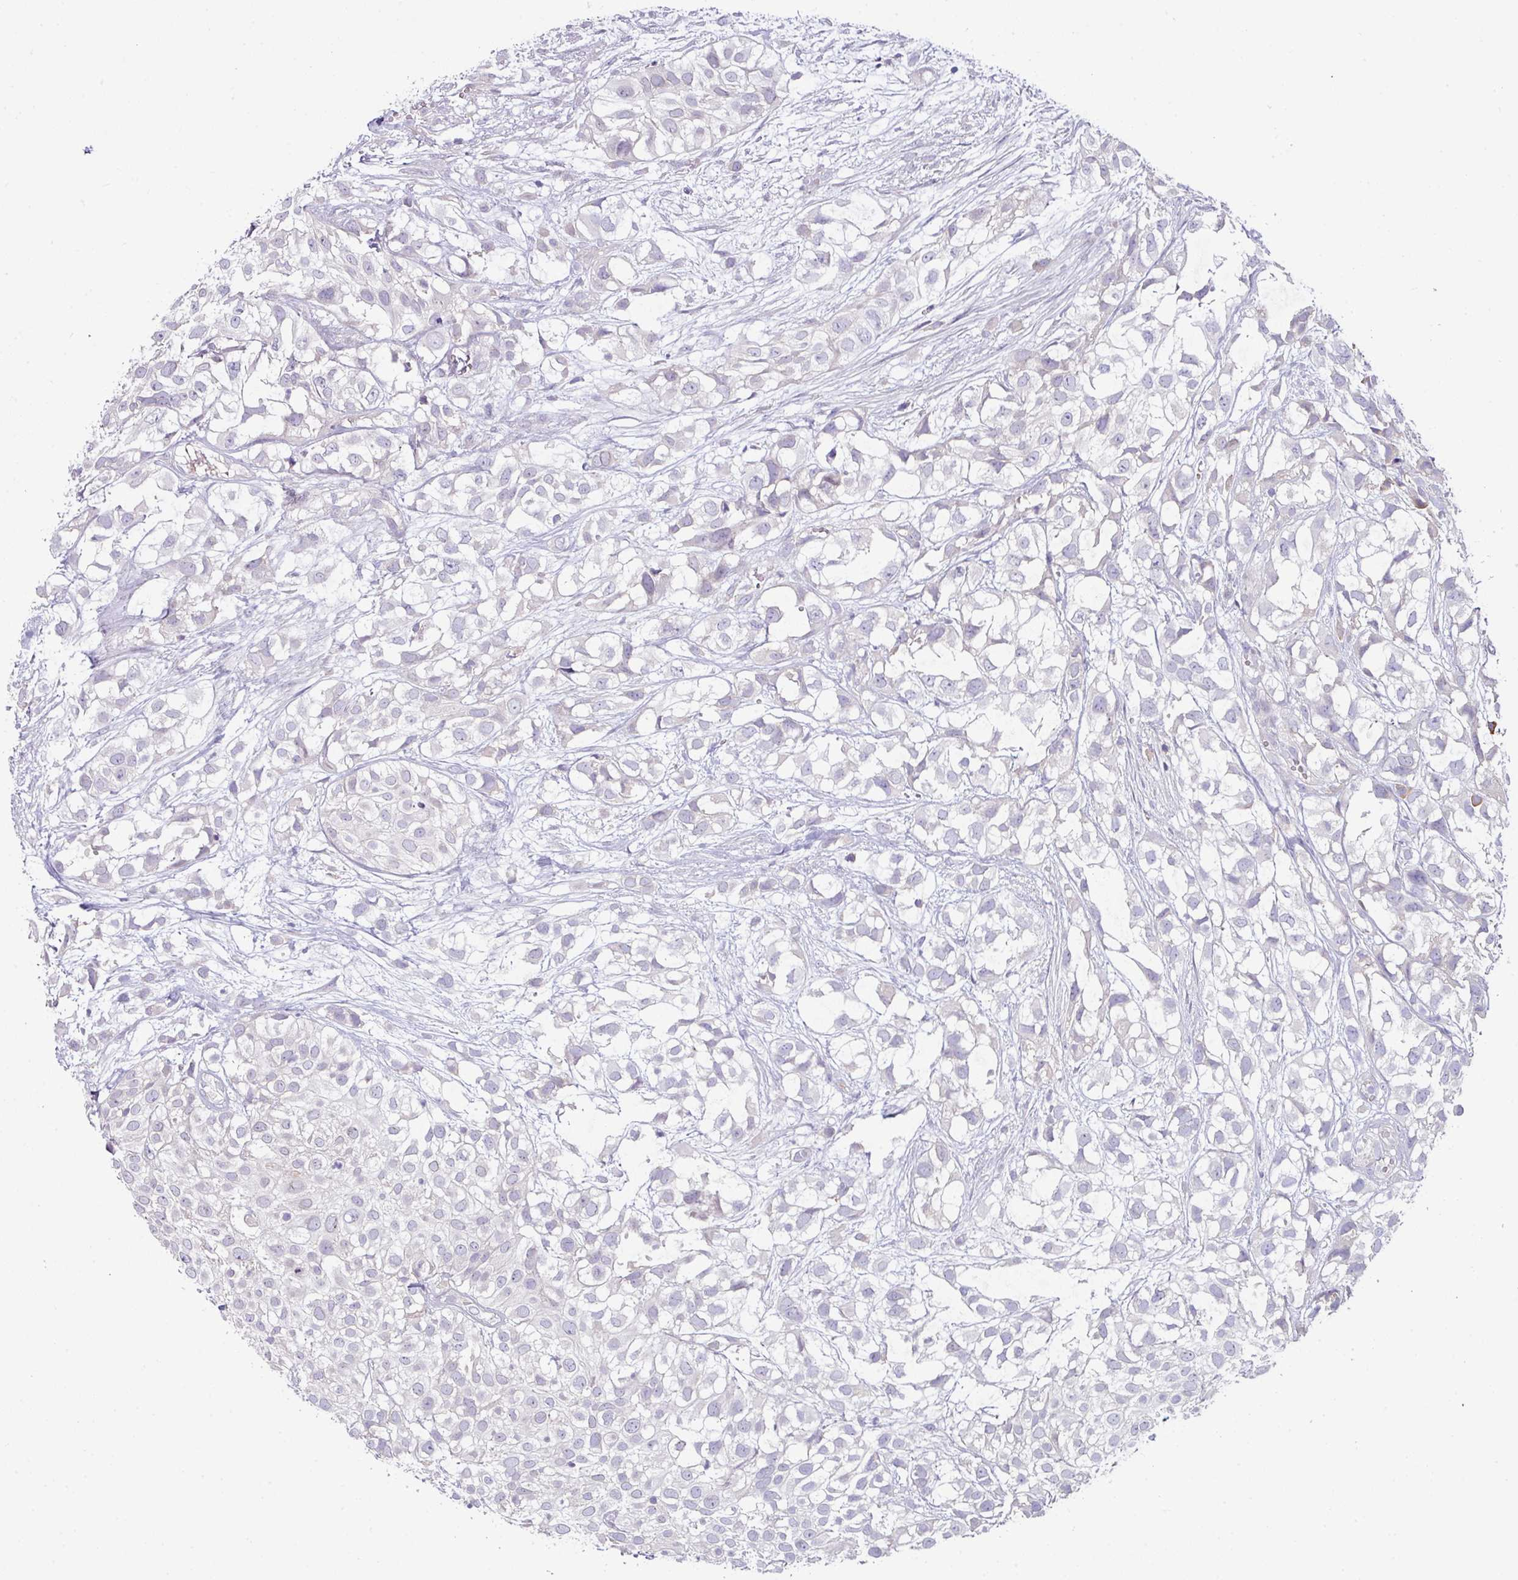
{"staining": {"intensity": "negative", "quantity": "none", "location": "none"}, "tissue": "urothelial cancer", "cell_type": "Tumor cells", "image_type": "cancer", "snomed": [{"axis": "morphology", "description": "Urothelial carcinoma, High grade"}, {"axis": "topography", "description": "Urinary bladder"}], "caption": "High magnification brightfield microscopy of urothelial carcinoma (high-grade) stained with DAB (brown) and counterstained with hematoxylin (blue): tumor cells show no significant staining.", "gene": "SLAMF6", "patient": {"sex": "male", "age": 56}}